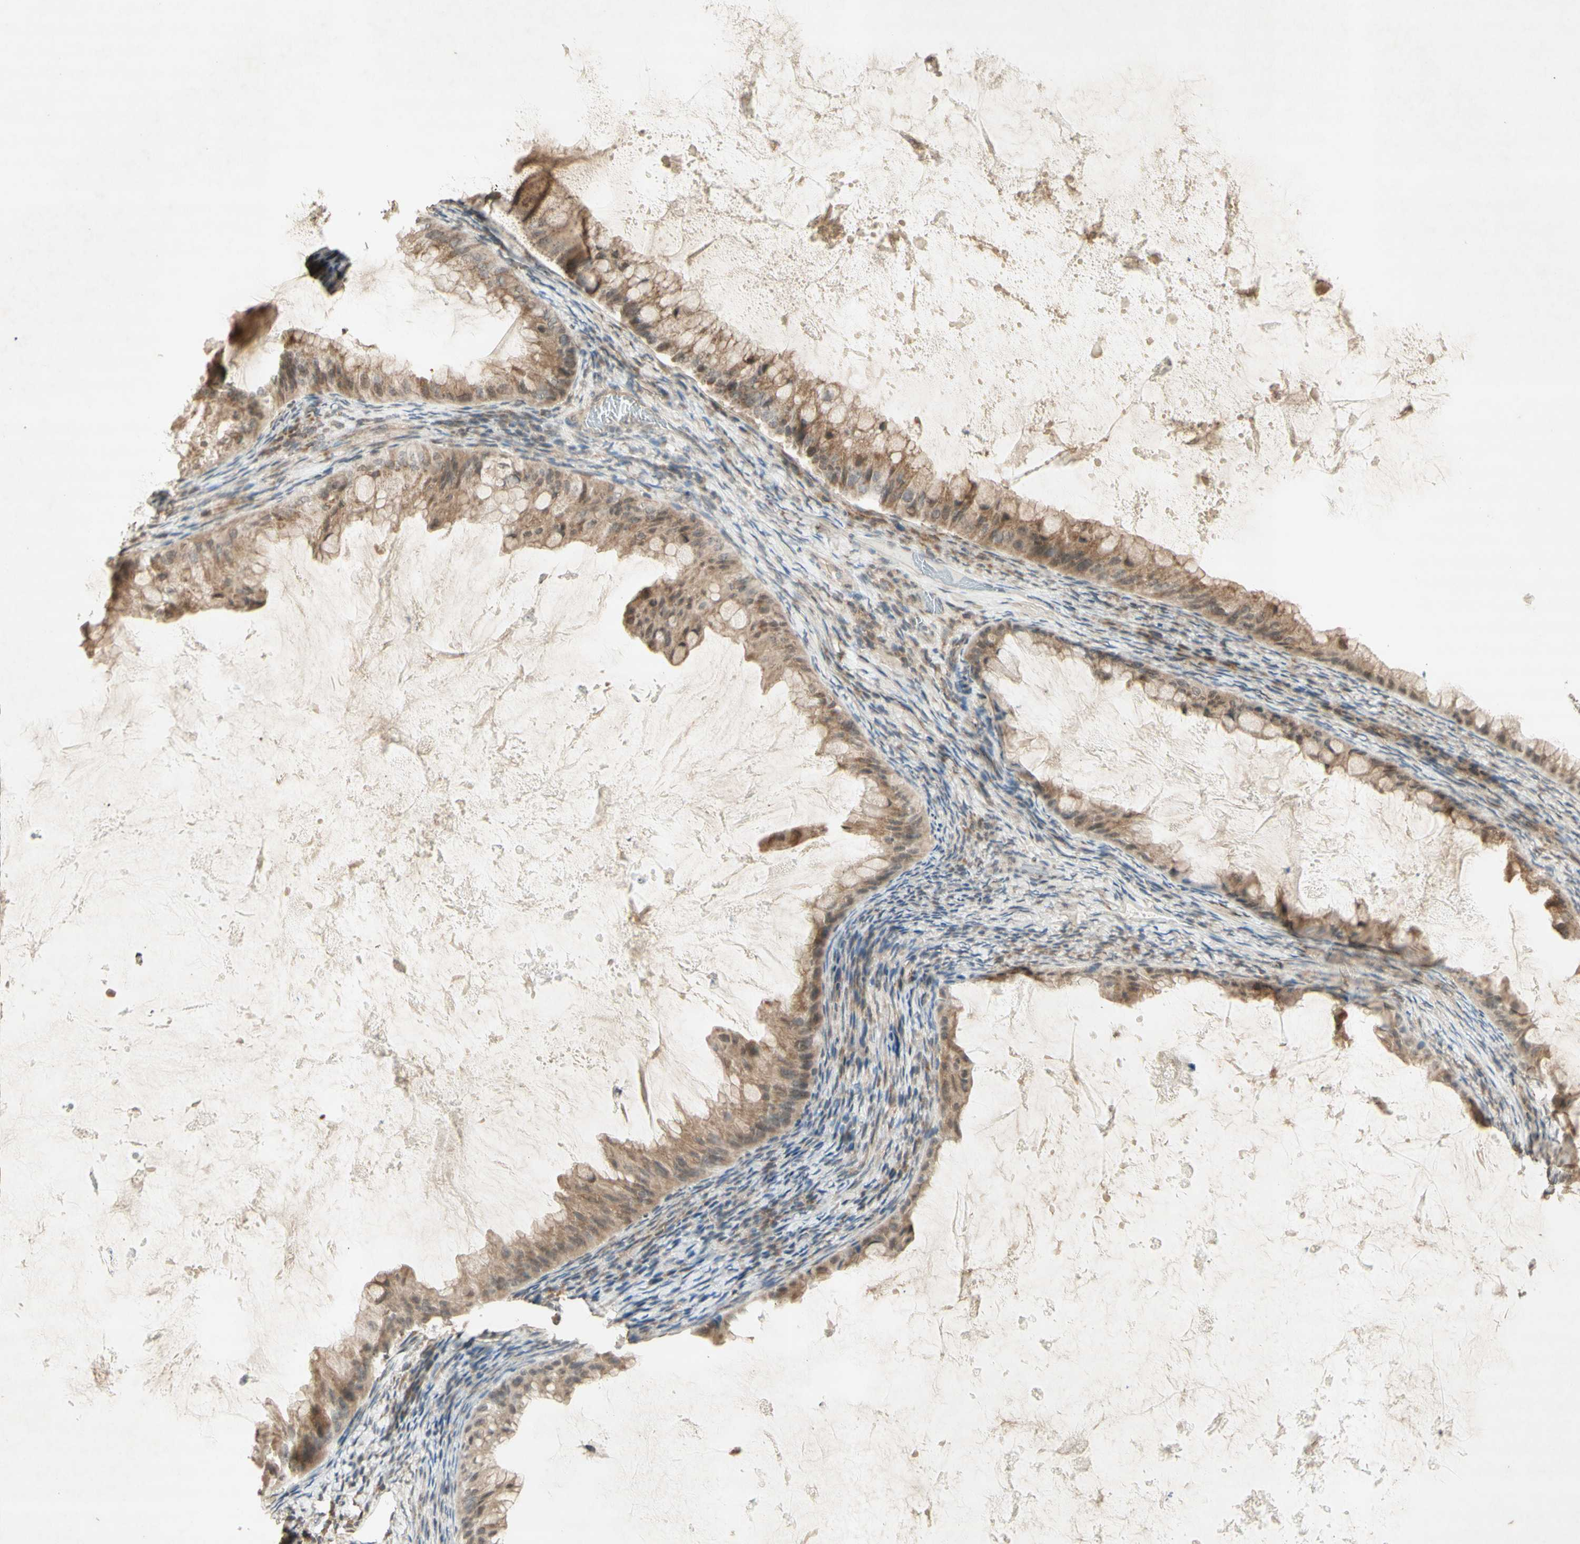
{"staining": {"intensity": "moderate", "quantity": ">75%", "location": "cytoplasmic/membranous"}, "tissue": "ovarian cancer", "cell_type": "Tumor cells", "image_type": "cancer", "snomed": [{"axis": "morphology", "description": "Cystadenocarcinoma, mucinous, NOS"}, {"axis": "topography", "description": "Ovary"}], "caption": "Approximately >75% of tumor cells in ovarian cancer (mucinous cystadenocarcinoma) reveal moderate cytoplasmic/membranous protein expression as visualized by brown immunohistochemical staining.", "gene": "CCNI", "patient": {"sex": "female", "age": 61}}